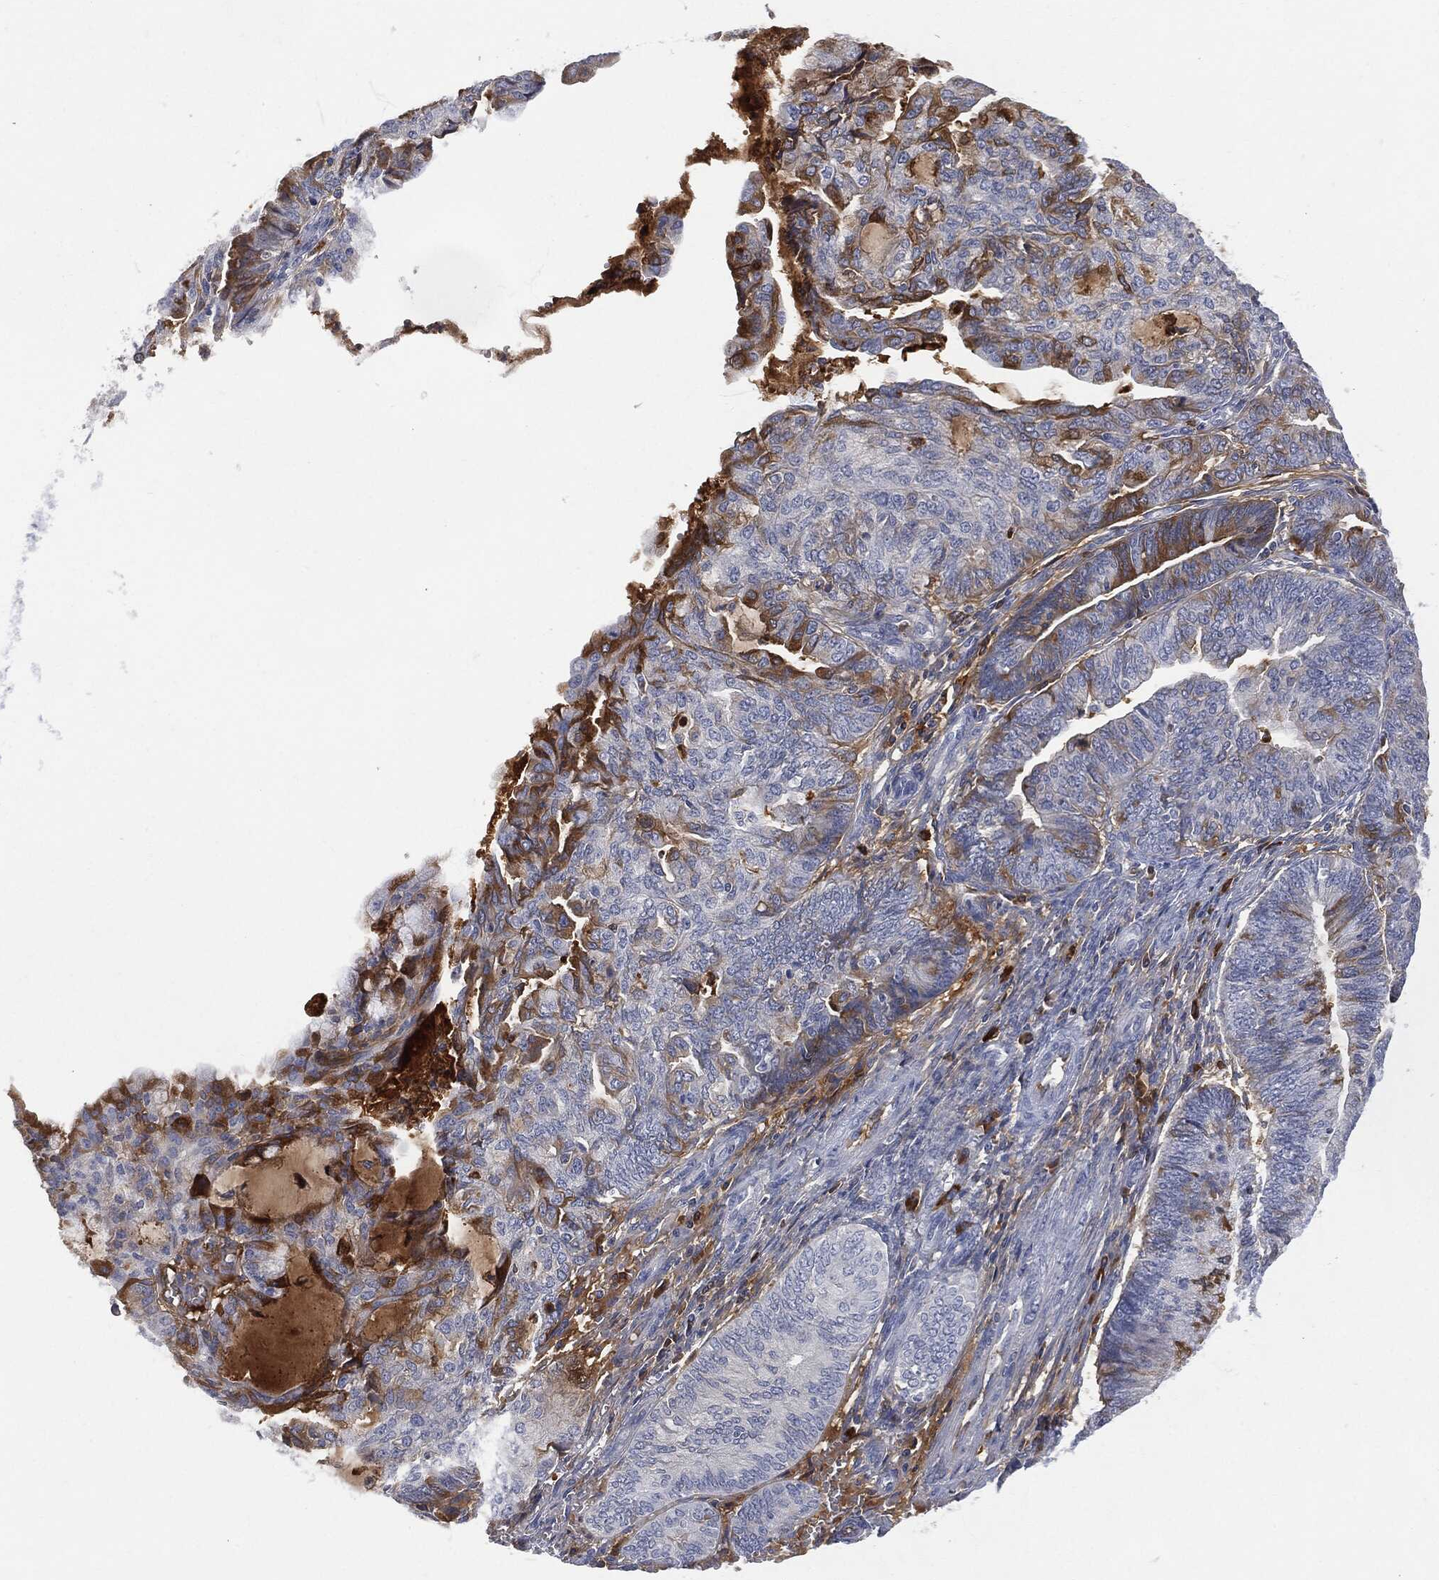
{"staining": {"intensity": "moderate", "quantity": "<25%", "location": "cytoplasmic/membranous"}, "tissue": "endometrial cancer", "cell_type": "Tumor cells", "image_type": "cancer", "snomed": [{"axis": "morphology", "description": "Adenocarcinoma, NOS"}, {"axis": "topography", "description": "Endometrium"}], "caption": "Approximately <25% of tumor cells in human endometrial adenocarcinoma exhibit moderate cytoplasmic/membranous protein expression as visualized by brown immunohistochemical staining.", "gene": "BTK", "patient": {"sex": "female", "age": 82}}